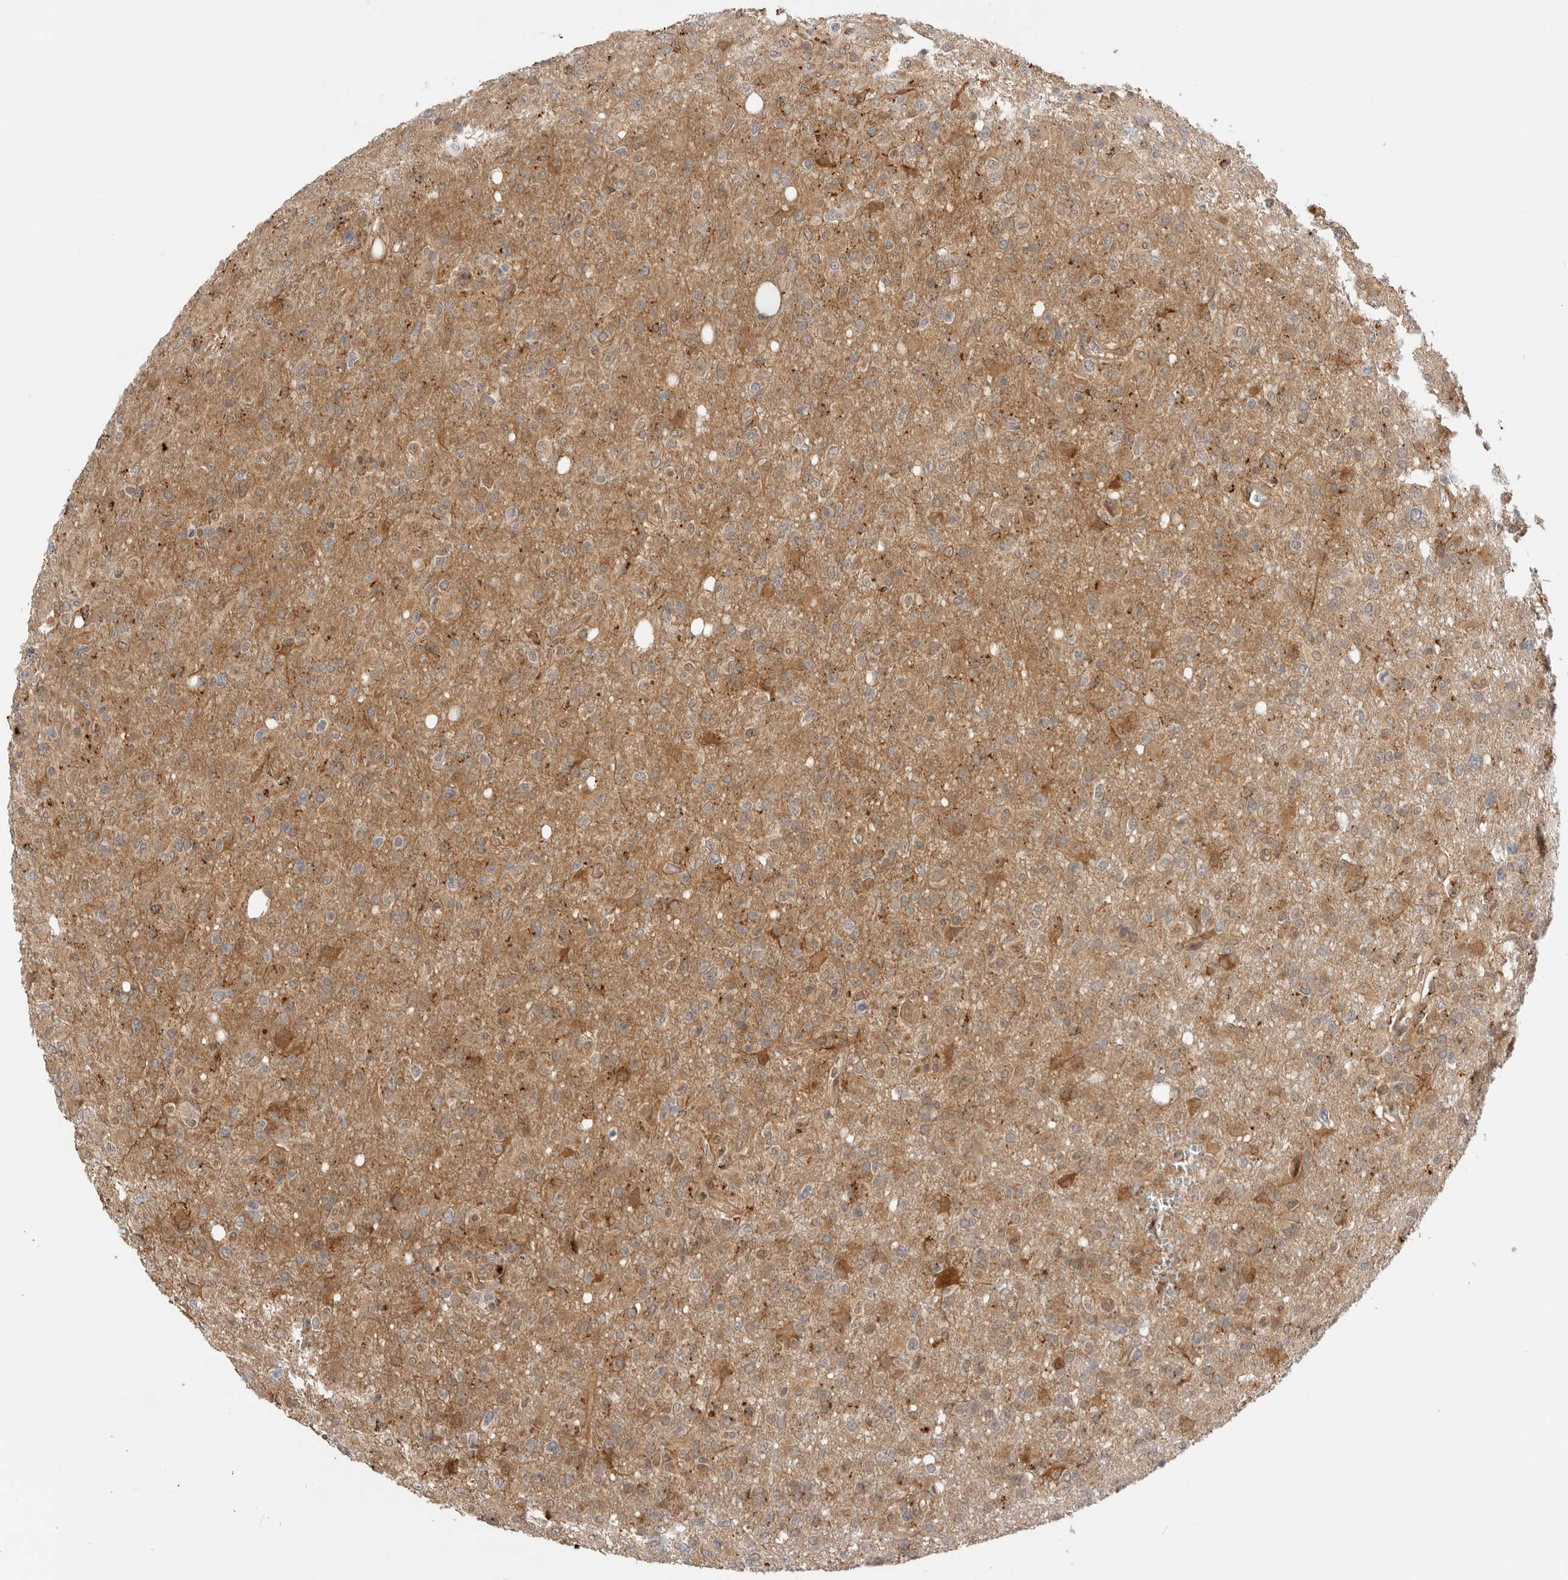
{"staining": {"intensity": "moderate", "quantity": "<25%", "location": "cytoplasmic/membranous"}, "tissue": "glioma", "cell_type": "Tumor cells", "image_type": "cancer", "snomed": [{"axis": "morphology", "description": "Glioma, malignant, High grade"}, {"axis": "topography", "description": "Brain"}], "caption": "Tumor cells show low levels of moderate cytoplasmic/membranous positivity in about <25% of cells in human malignant glioma (high-grade). Nuclei are stained in blue.", "gene": "DCAF8", "patient": {"sex": "female", "age": 57}}